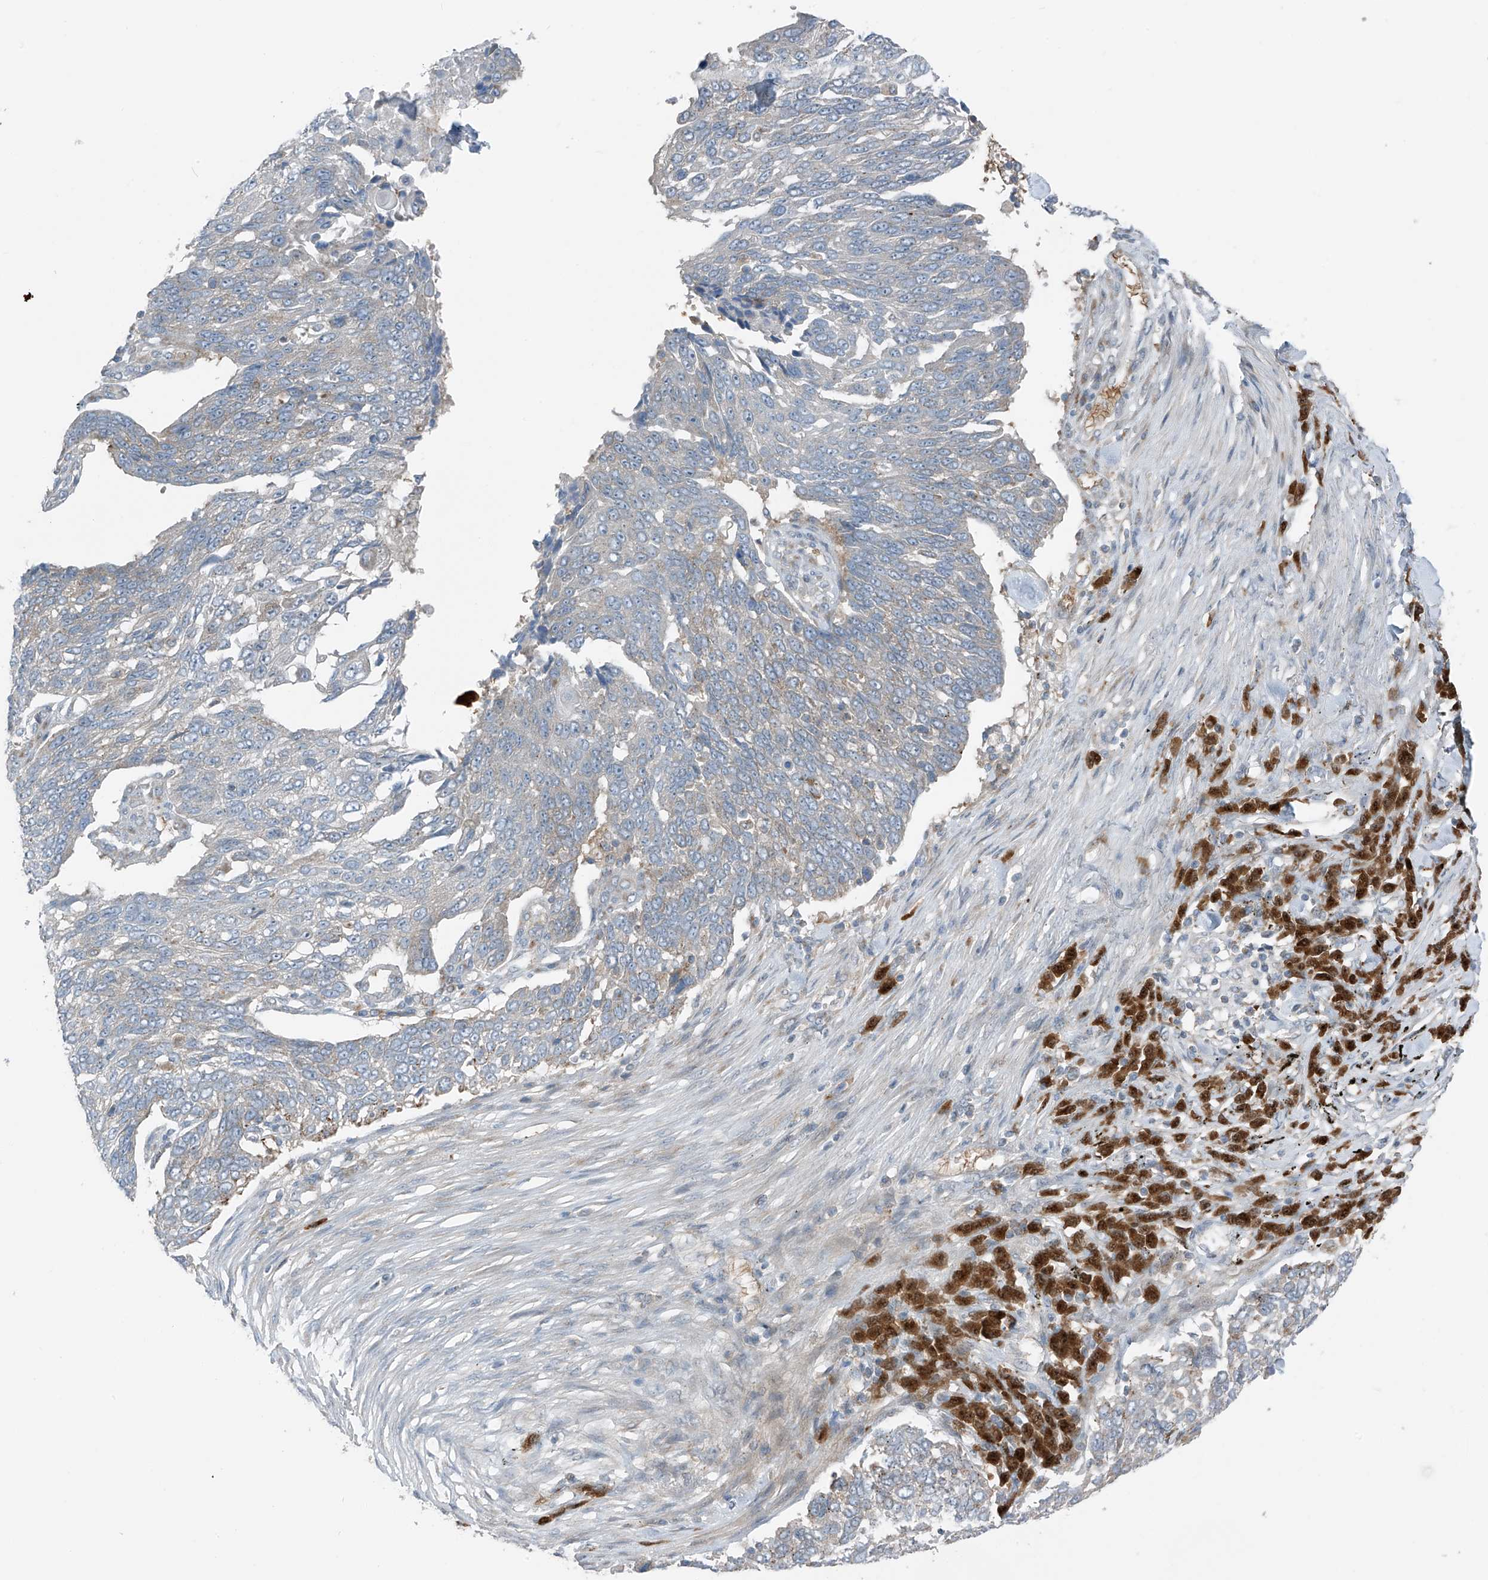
{"staining": {"intensity": "negative", "quantity": "none", "location": "none"}, "tissue": "lung cancer", "cell_type": "Tumor cells", "image_type": "cancer", "snomed": [{"axis": "morphology", "description": "Squamous cell carcinoma, NOS"}, {"axis": "topography", "description": "Lung"}], "caption": "Histopathology image shows no significant protein expression in tumor cells of lung squamous cell carcinoma.", "gene": "SLC12A6", "patient": {"sex": "male", "age": 66}}